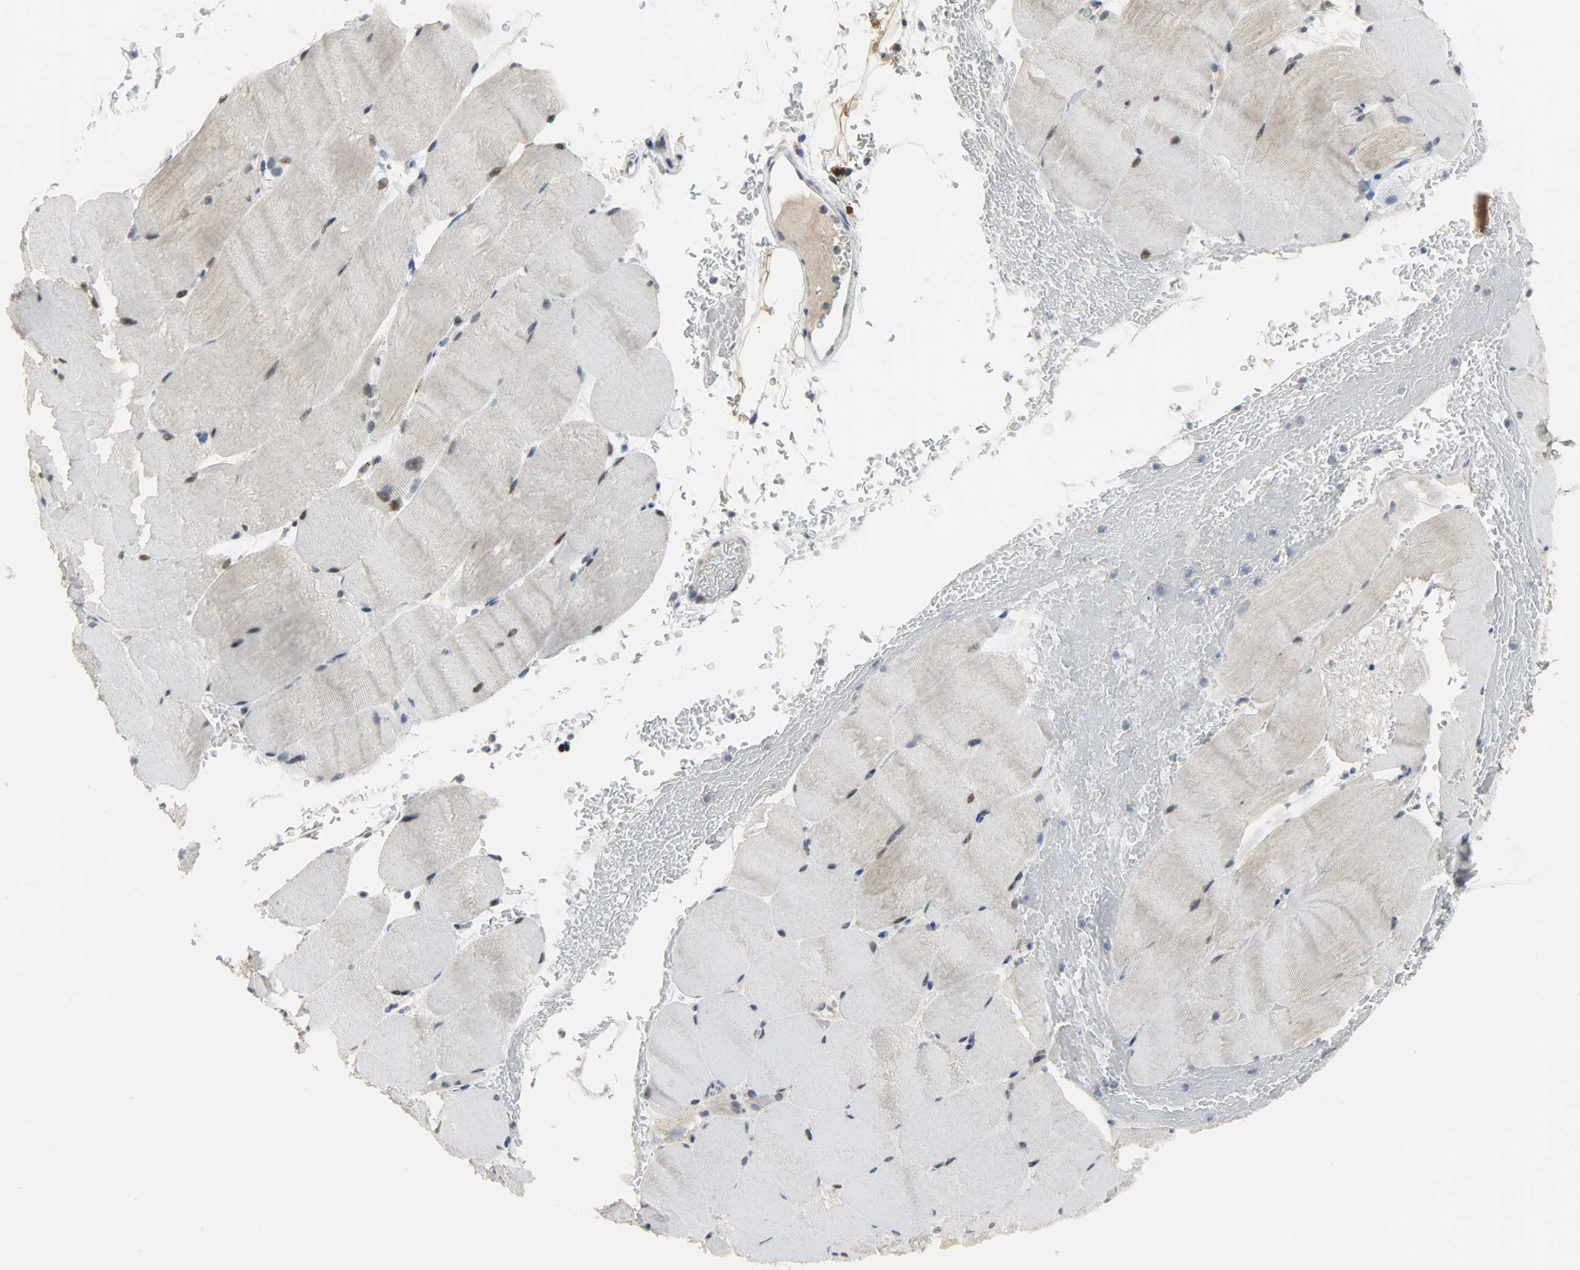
{"staining": {"intensity": "weak", "quantity": "<25%", "location": "nuclear"}, "tissue": "skeletal muscle", "cell_type": "Myocytes", "image_type": "normal", "snomed": [{"axis": "morphology", "description": "Normal tissue, NOS"}, {"axis": "topography", "description": "Skeletal muscle"}], "caption": "Immunohistochemistry of normal human skeletal muscle exhibits no staining in myocytes. (DAB (3,3'-diaminobenzidine) immunohistochemistry with hematoxylin counter stain).", "gene": "DNAJB6", "patient": {"sex": "female", "age": 37}}